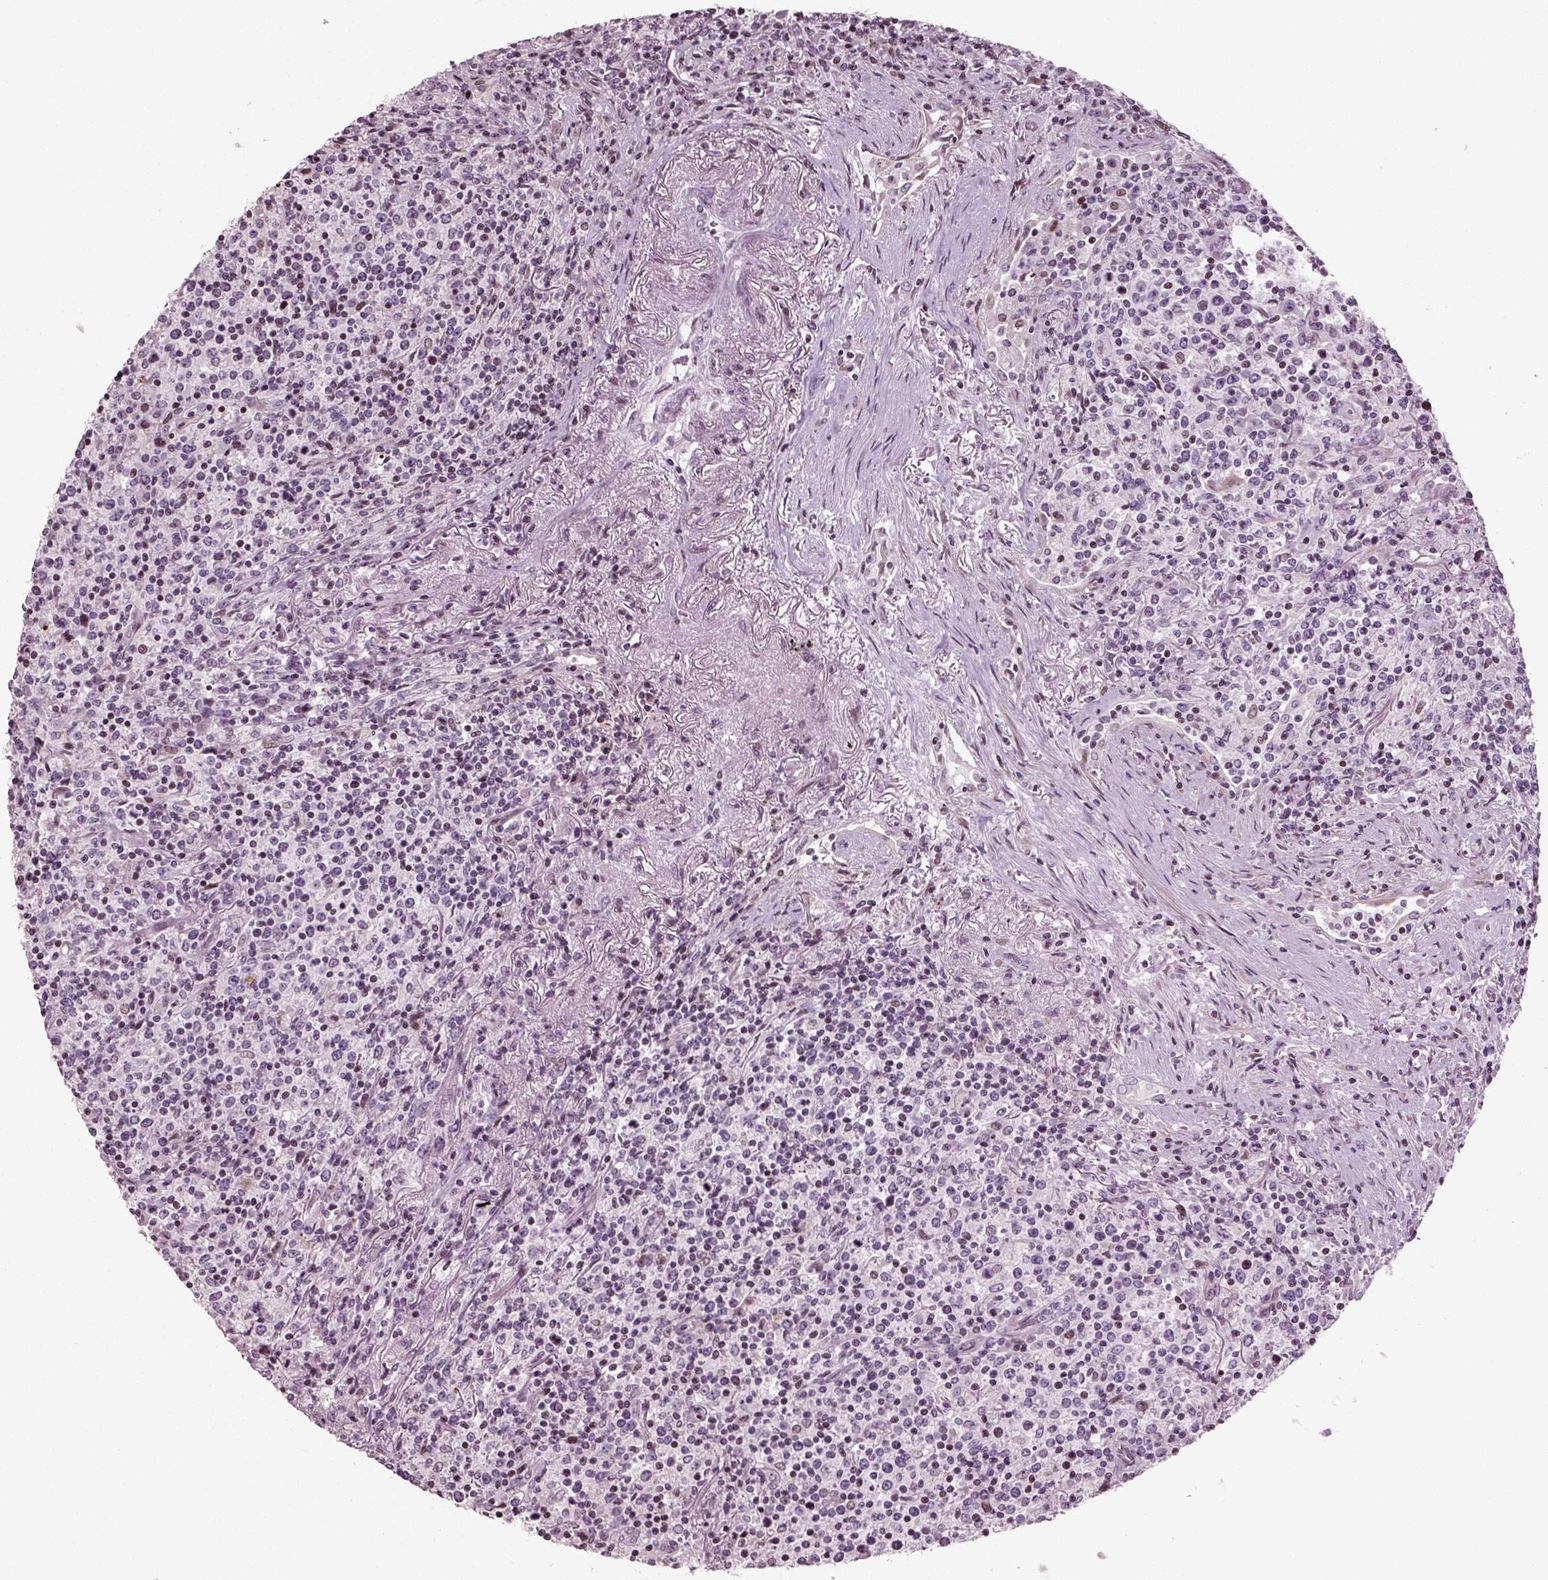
{"staining": {"intensity": "negative", "quantity": "none", "location": "none"}, "tissue": "lymphoma", "cell_type": "Tumor cells", "image_type": "cancer", "snomed": [{"axis": "morphology", "description": "Malignant lymphoma, non-Hodgkin's type, High grade"}, {"axis": "topography", "description": "Lung"}], "caption": "Immunohistochemical staining of high-grade malignant lymphoma, non-Hodgkin's type displays no significant staining in tumor cells.", "gene": "HEYL", "patient": {"sex": "male", "age": 79}}